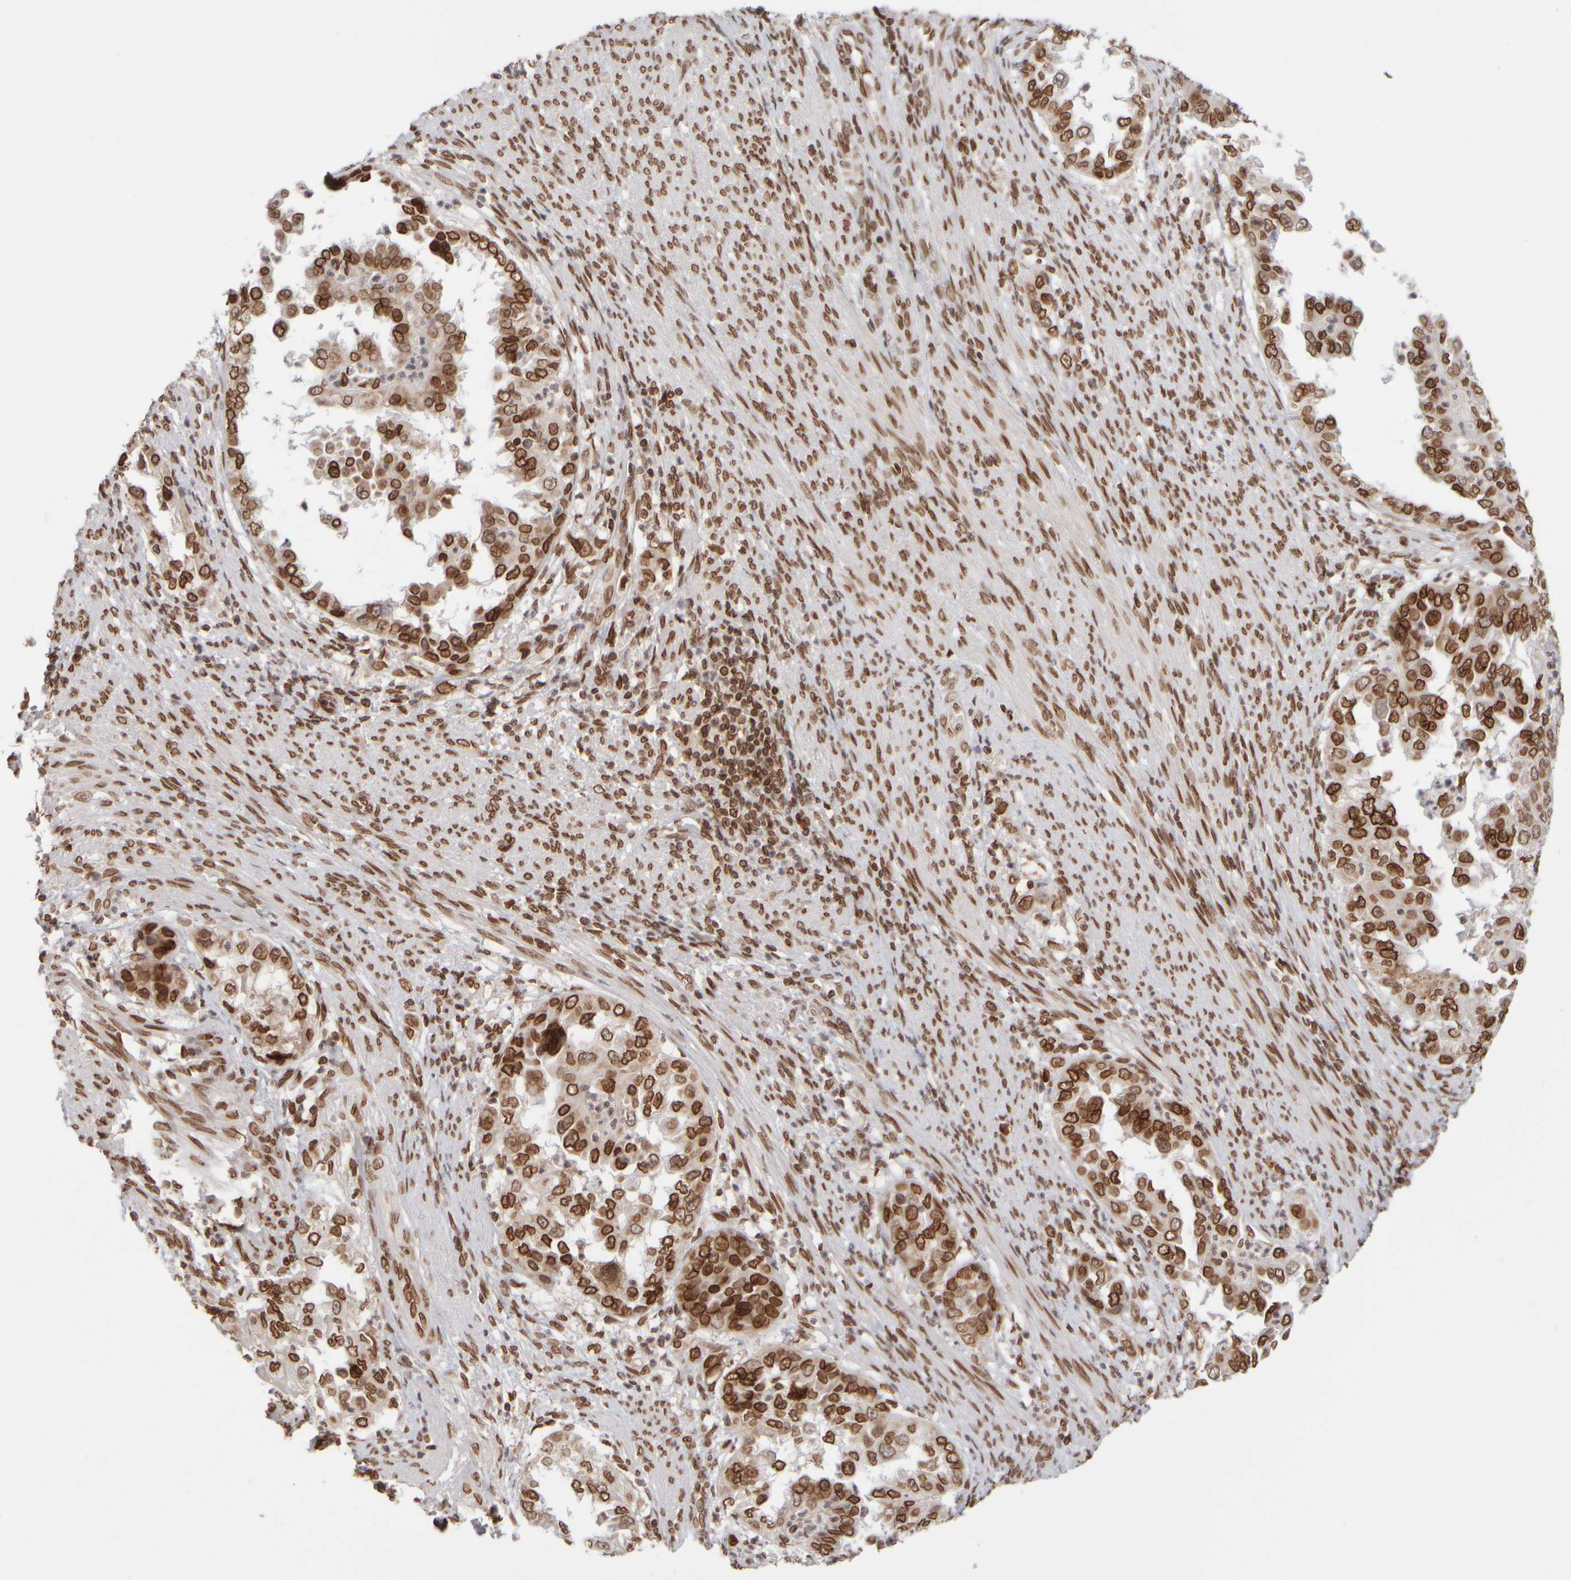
{"staining": {"intensity": "strong", "quantity": ">75%", "location": "cytoplasmic/membranous,nuclear"}, "tissue": "endometrial cancer", "cell_type": "Tumor cells", "image_type": "cancer", "snomed": [{"axis": "morphology", "description": "Adenocarcinoma, NOS"}, {"axis": "topography", "description": "Endometrium"}], "caption": "IHC image of human endometrial cancer (adenocarcinoma) stained for a protein (brown), which exhibits high levels of strong cytoplasmic/membranous and nuclear expression in about >75% of tumor cells.", "gene": "ZC3HC1", "patient": {"sex": "female", "age": 85}}